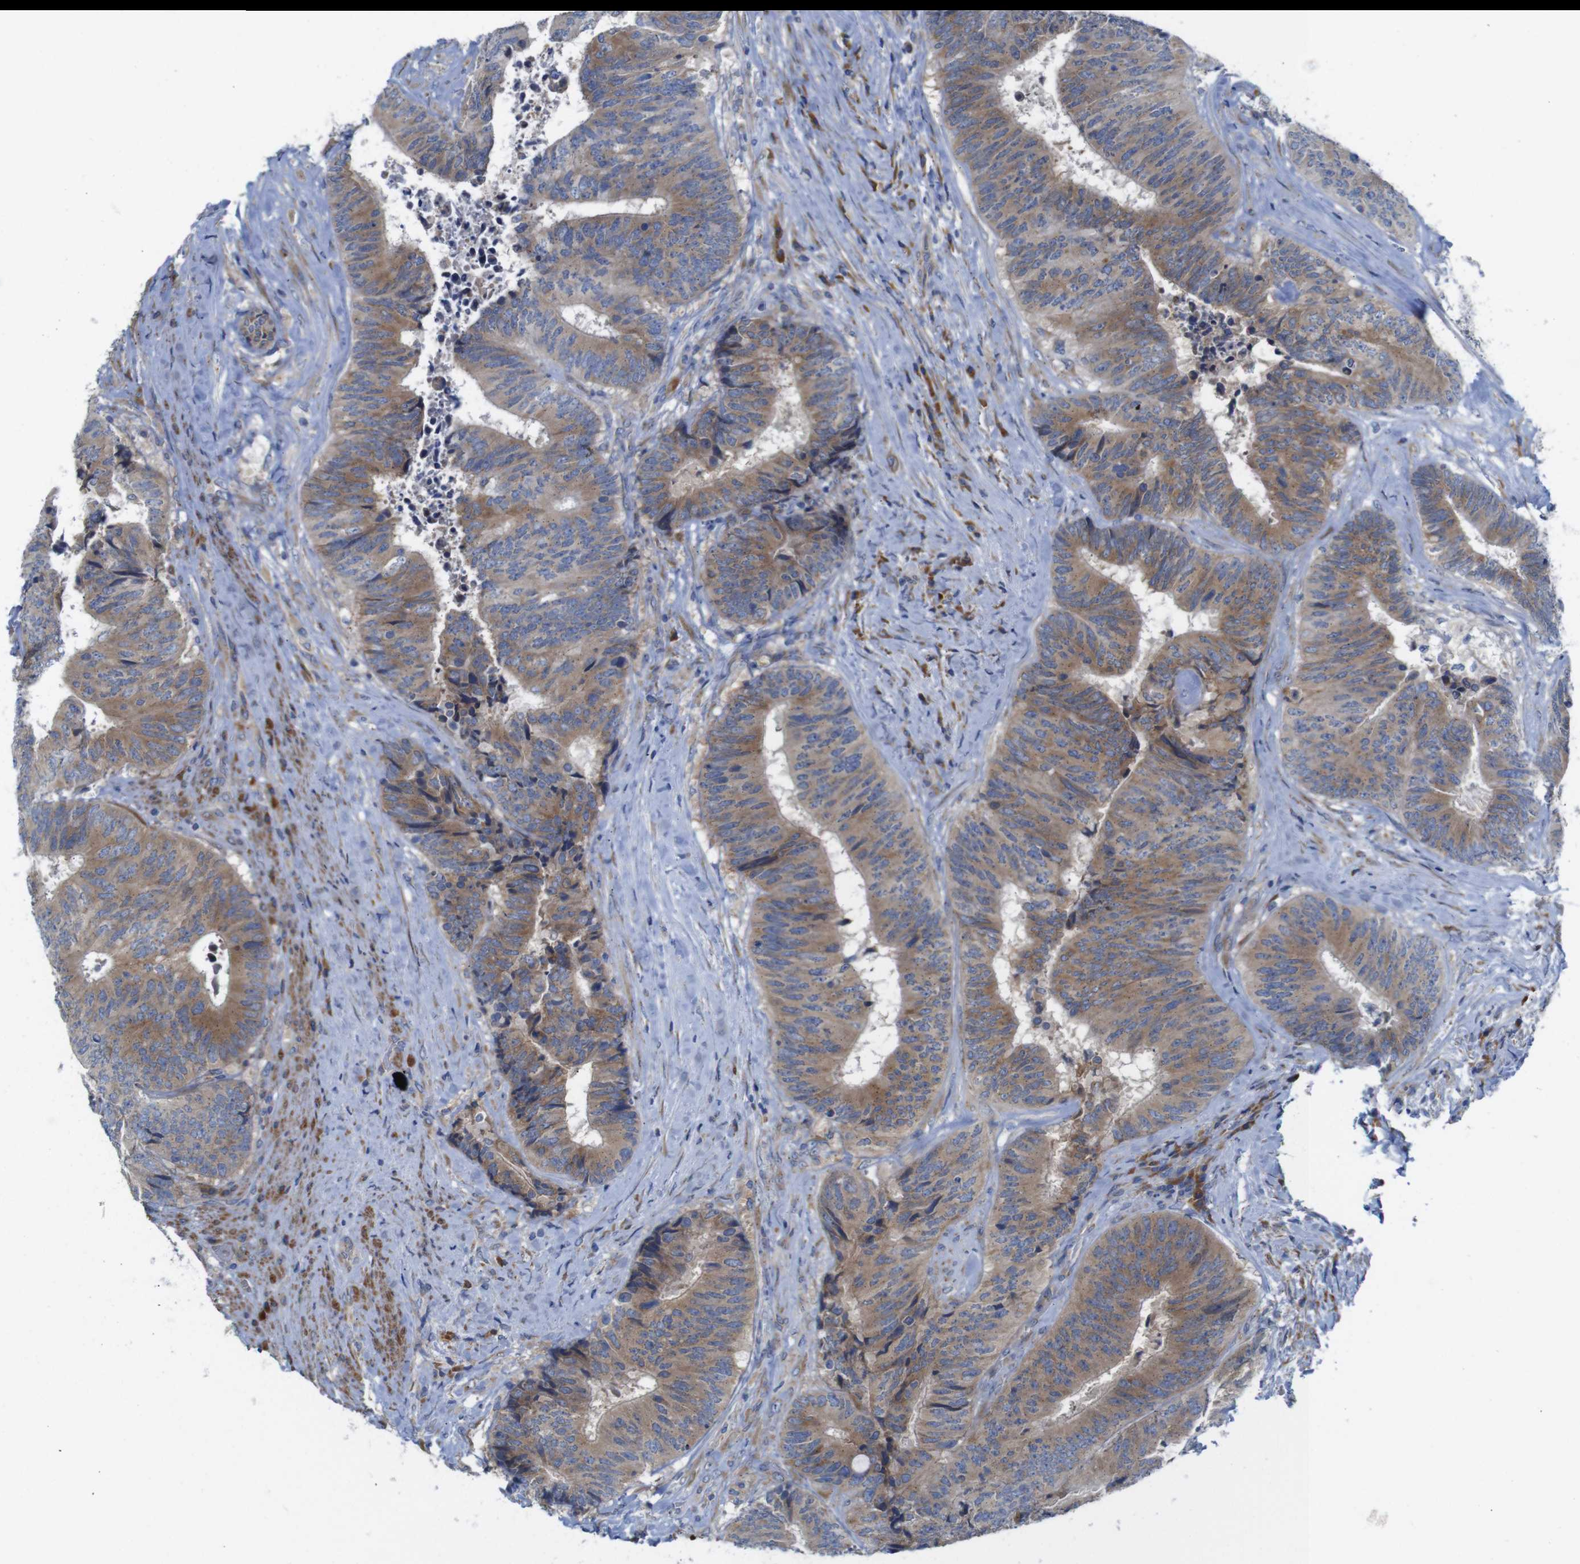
{"staining": {"intensity": "moderate", "quantity": ">75%", "location": "cytoplasmic/membranous"}, "tissue": "colorectal cancer", "cell_type": "Tumor cells", "image_type": "cancer", "snomed": [{"axis": "morphology", "description": "Adenocarcinoma, NOS"}, {"axis": "topography", "description": "Rectum"}], "caption": "Colorectal cancer stained with immunohistochemistry (IHC) demonstrates moderate cytoplasmic/membranous staining in approximately >75% of tumor cells.", "gene": "DDRGK1", "patient": {"sex": "male", "age": 72}}